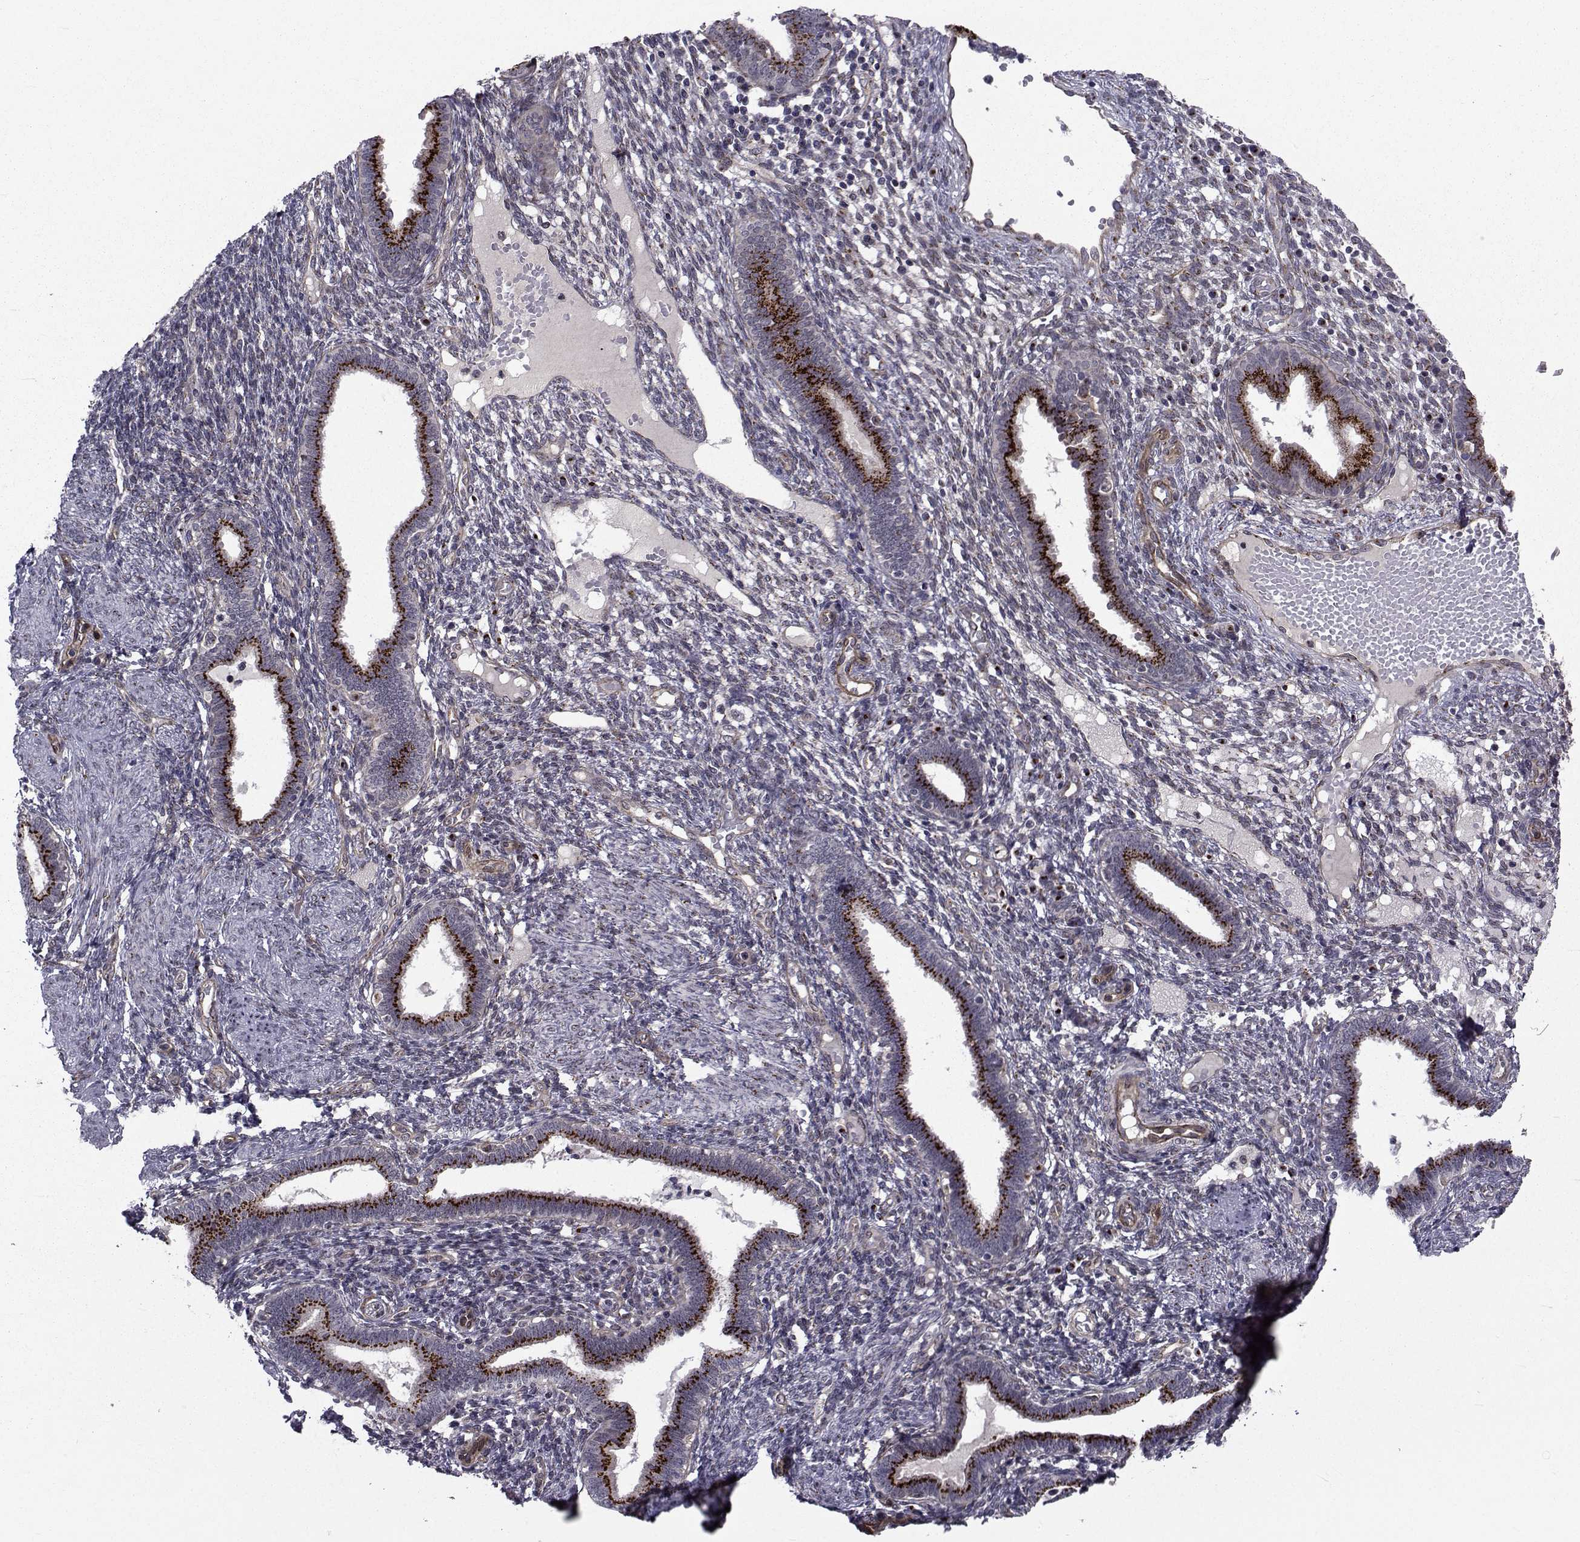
{"staining": {"intensity": "negative", "quantity": "none", "location": "none"}, "tissue": "endometrium", "cell_type": "Cells in endometrial stroma", "image_type": "normal", "snomed": [{"axis": "morphology", "description": "Normal tissue, NOS"}, {"axis": "topography", "description": "Endometrium"}], "caption": "Immunohistochemical staining of unremarkable human endometrium exhibits no significant expression in cells in endometrial stroma. (DAB immunohistochemistry visualized using brightfield microscopy, high magnification).", "gene": "ATP6V1C2", "patient": {"sex": "female", "age": 42}}